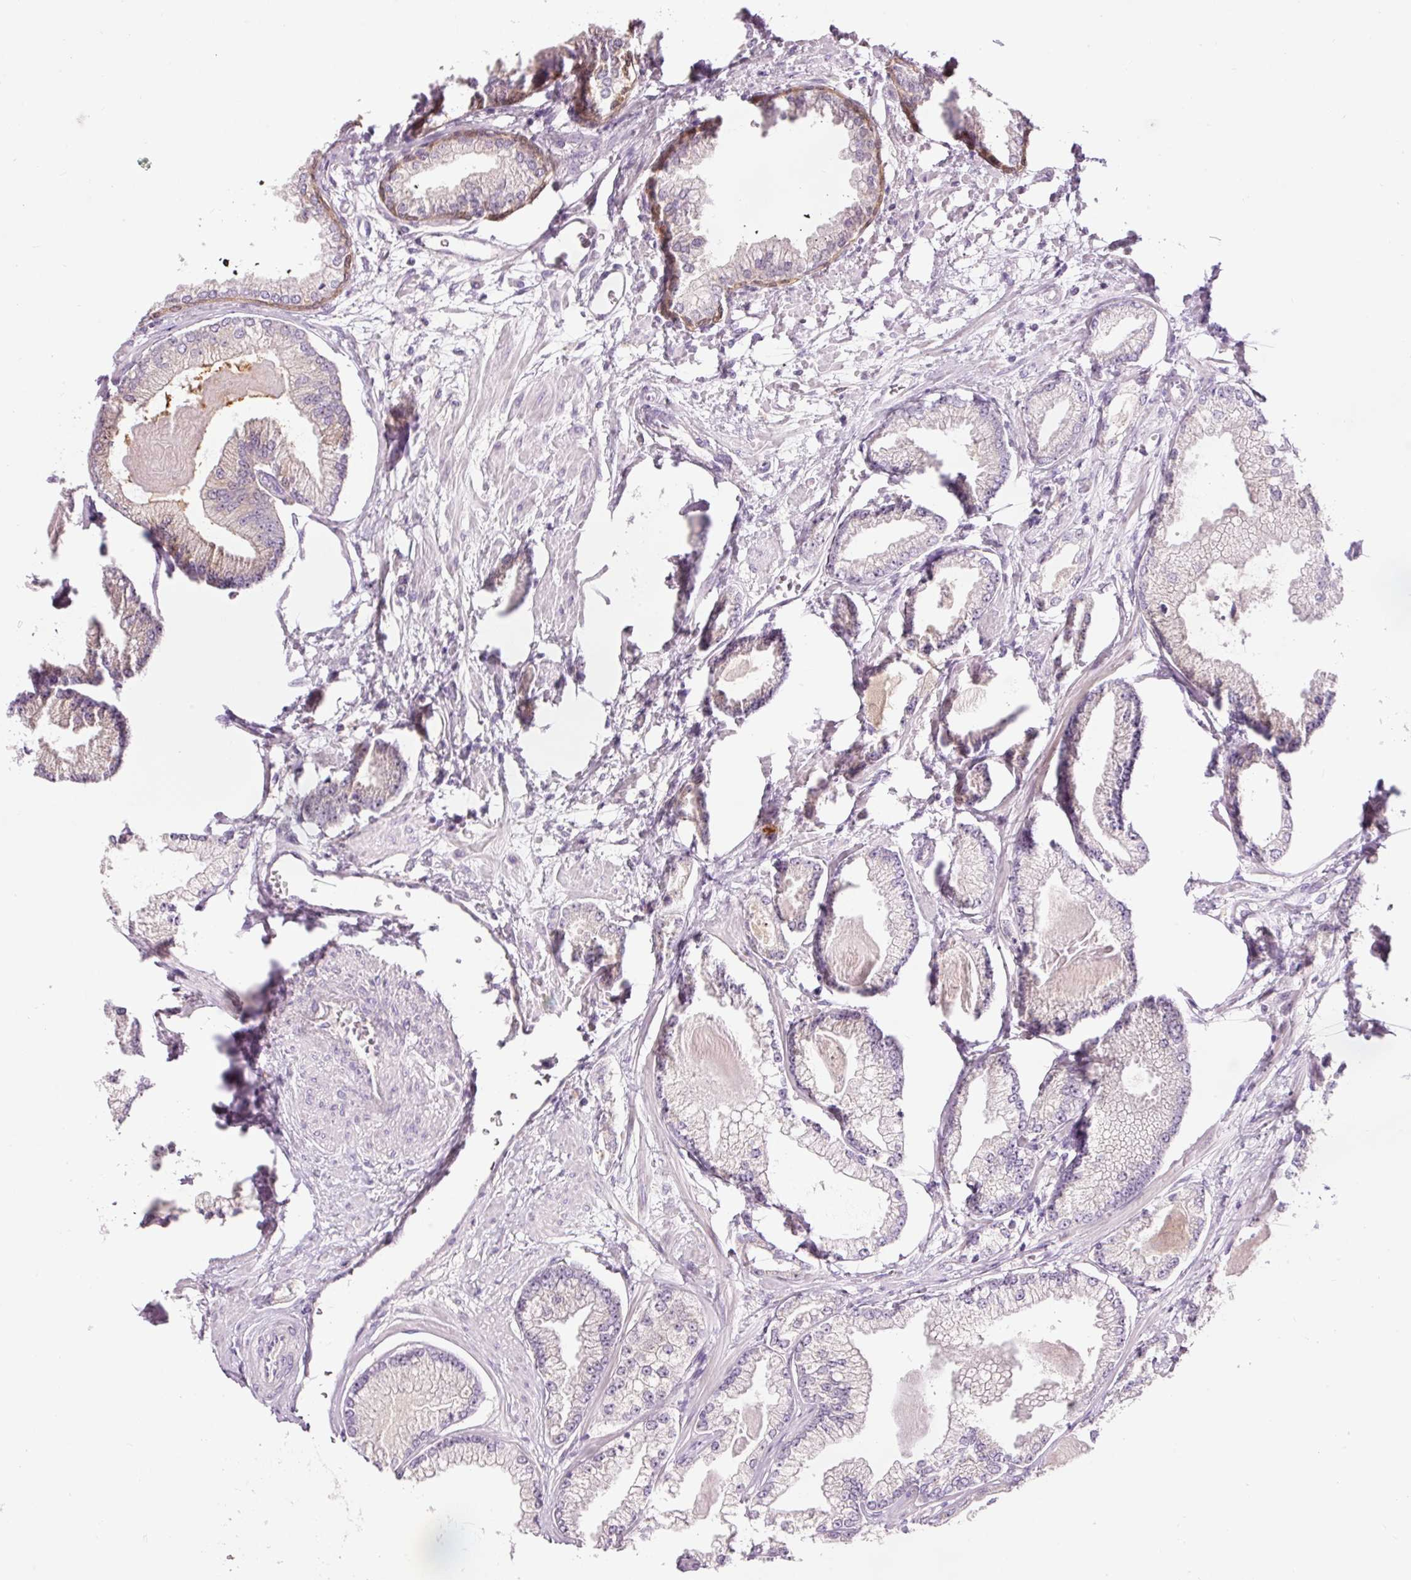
{"staining": {"intensity": "negative", "quantity": "none", "location": "none"}, "tissue": "prostate cancer", "cell_type": "Tumor cells", "image_type": "cancer", "snomed": [{"axis": "morphology", "description": "Adenocarcinoma, Low grade"}, {"axis": "topography", "description": "Prostate"}], "caption": "Immunohistochemical staining of human prostate cancer exhibits no significant staining in tumor cells. The staining was performed using DAB (3,3'-diaminobenzidine) to visualize the protein expression in brown, while the nuclei were stained in blue with hematoxylin (Magnification: 20x).", "gene": "PRDX5", "patient": {"sex": "male", "age": 64}}